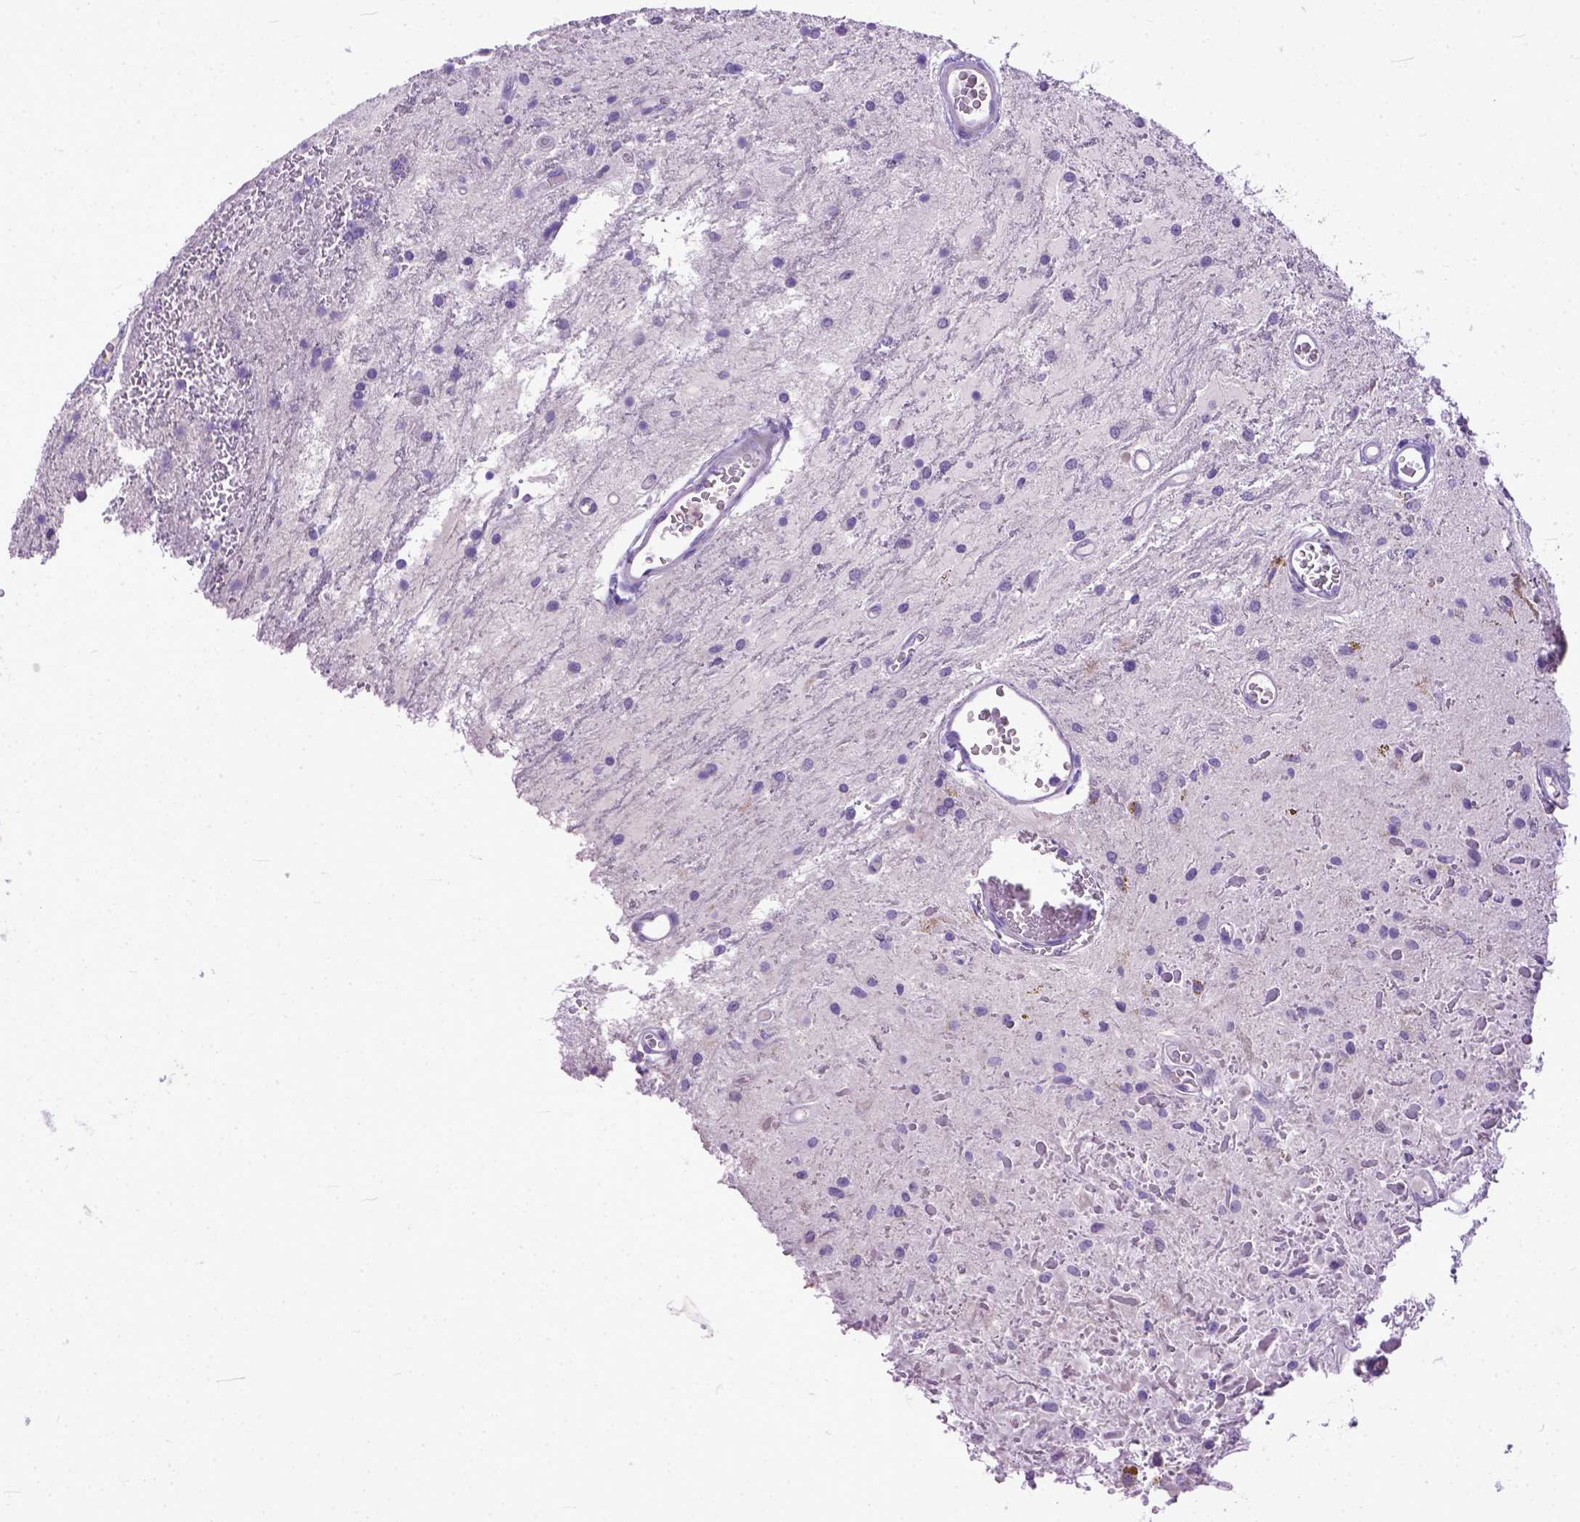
{"staining": {"intensity": "negative", "quantity": "none", "location": "none"}, "tissue": "glioma", "cell_type": "Tumor cells", "image_type": "cancer", "snomed": [{"axis": "morphology", "description": "Glioma, malignant, Low grade"}, {"axis": "topography", "description": "Cerebellum"}], "caption": "Malignant glioma (low-grade) was stained to show a protein in brown. There is no significant positivity in tumor cells.", "gene": "PLK5", "patient": {"sex": "female", "age": 14}}